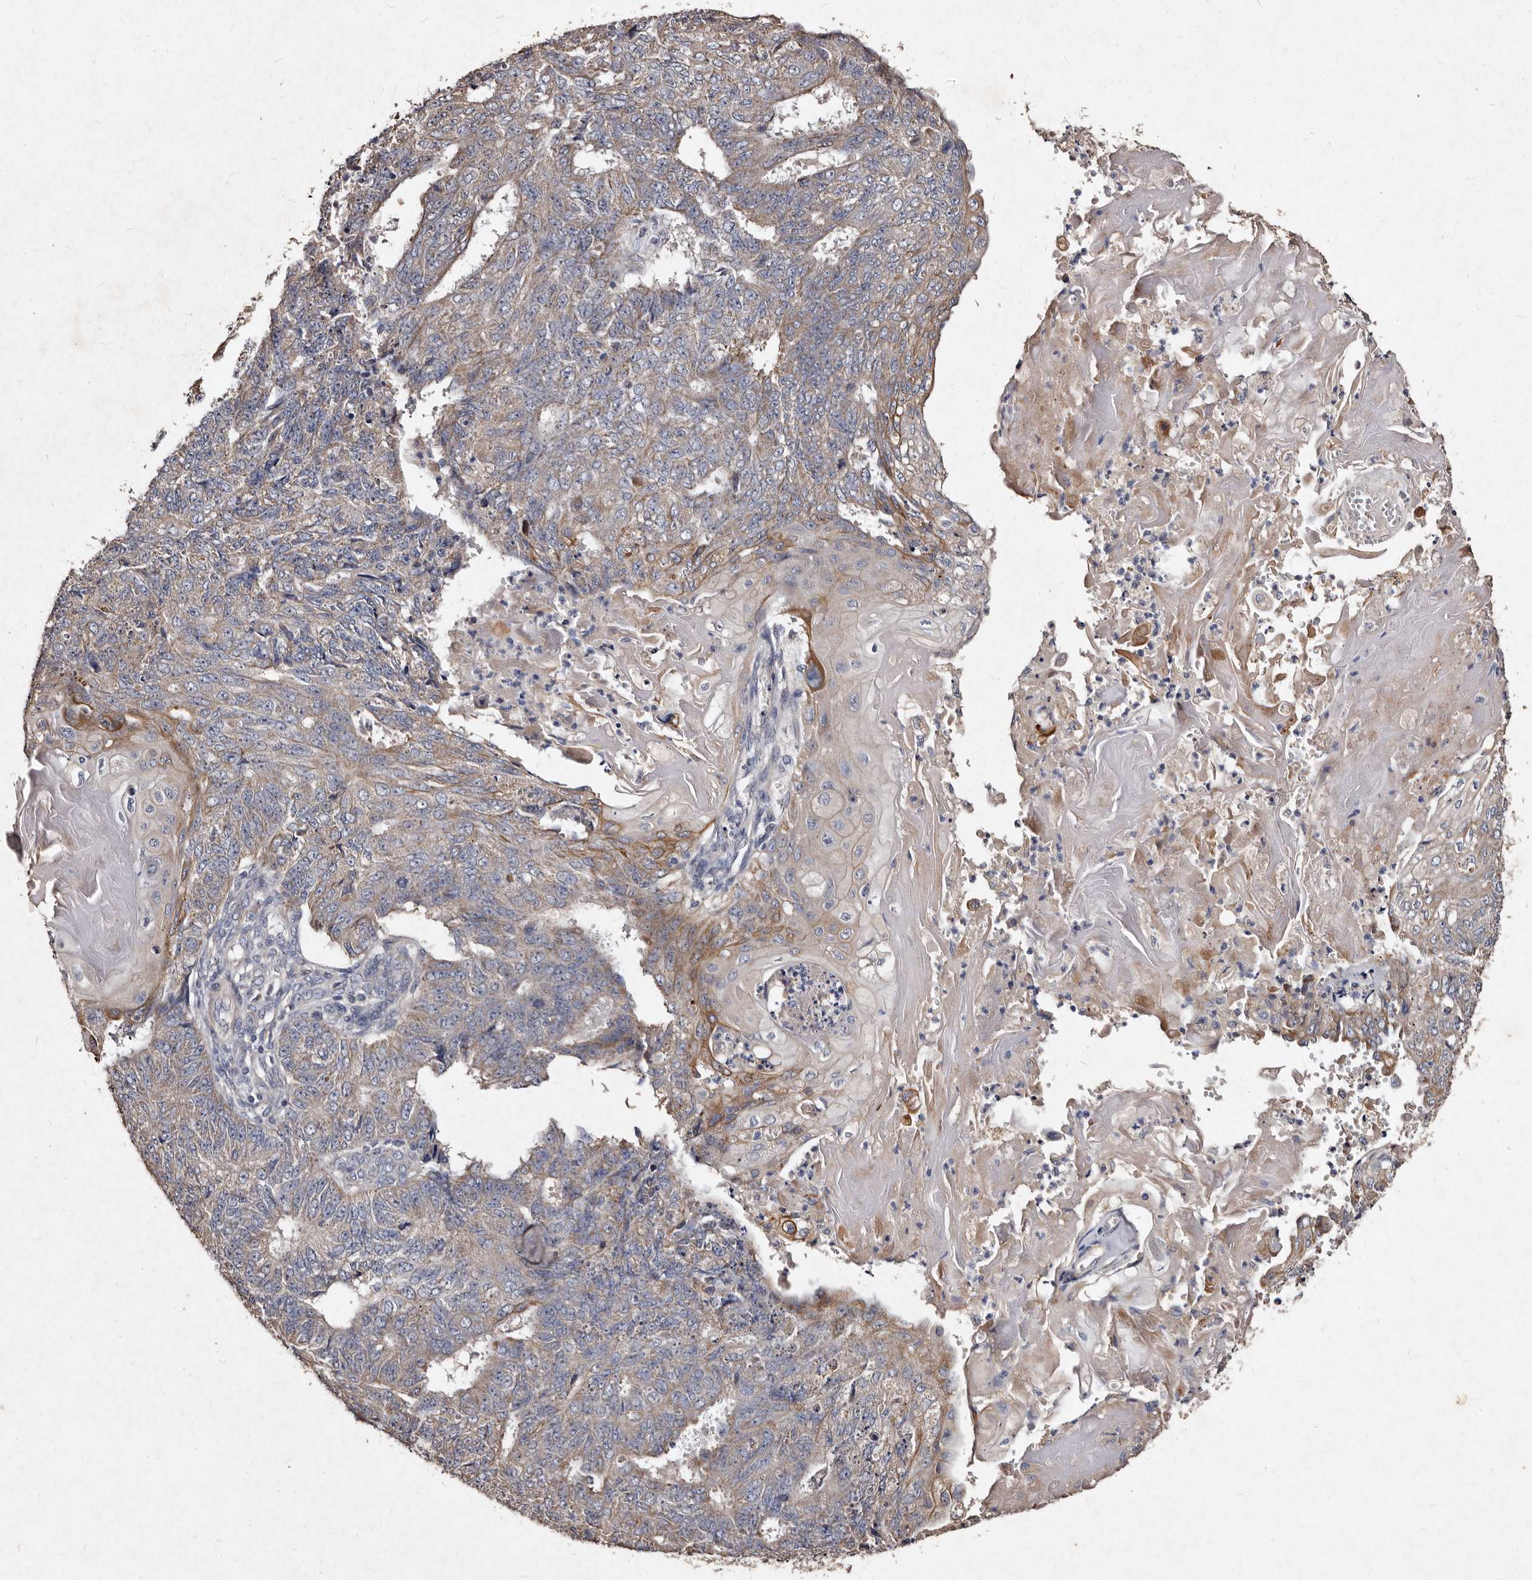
{"staining": {"intensity": "moderate", "quantity": "<25%", "location": "cytoplasmic/membranous"}, "tissue": "endometrial cancer", "cell_type": "Tumor cells", "image_type": "cancer", "snomed": [{"axis": "morphology", "description": "Adenocarcinoma, NOS"}, {"axis": "topography", "description": "Endometrium"}], "caption": "Human endometrial cancer stained for a protein (brown) demonstrates moderate cytoplasmic/membranous positive positivity in approximately <25% of tumor cells.", "gene": "TFB1M", "patient": {"sex": "female", "age": 32}}